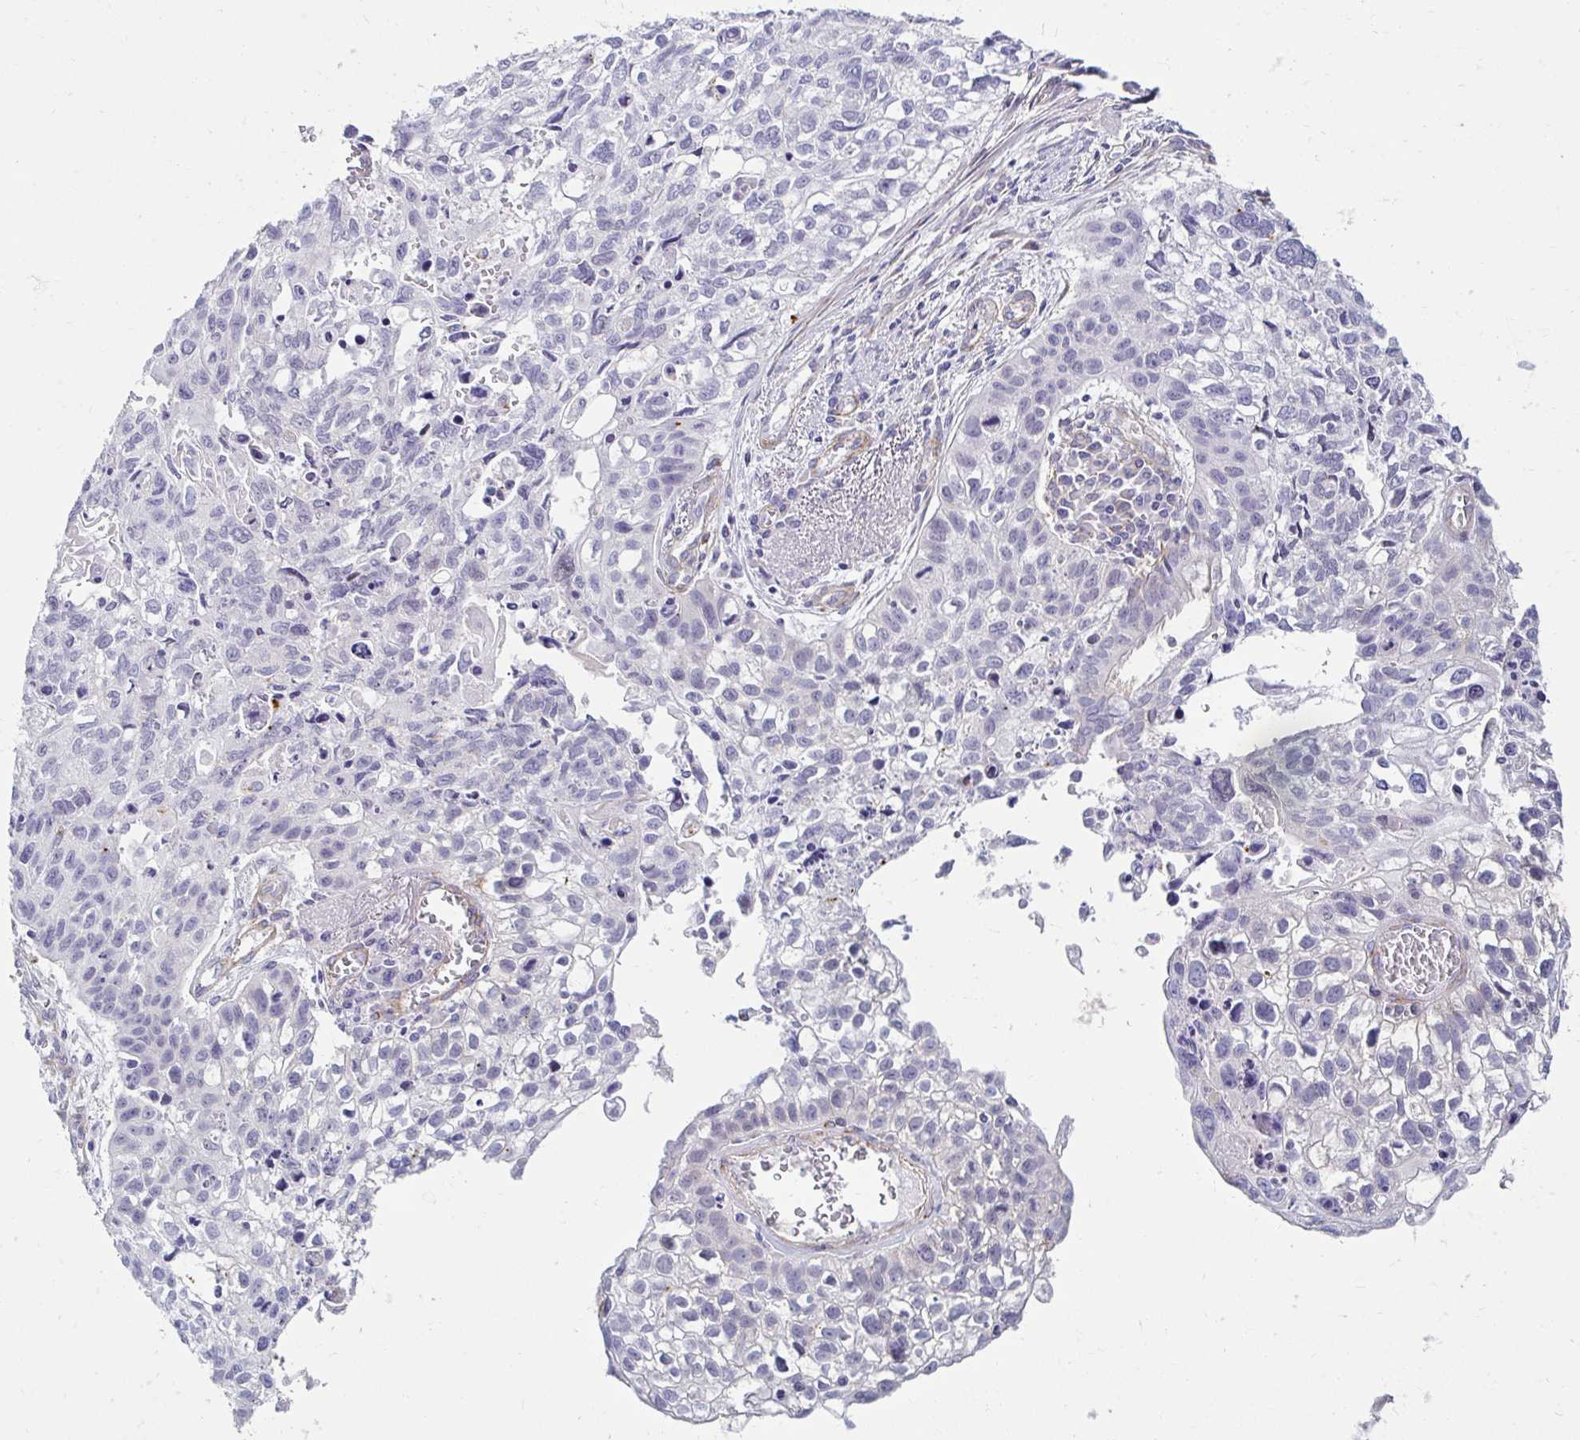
{"staining": {"intensity": "negative", "quantity": "none", "location": "none"}, "tissue": "lung cancer", "cell_type": "Tumor cells", "image_type": "cancer", "snomed": [{"axis": "morphology", "description": "Squamous cell carcinoma, NOS"}, {"axis": "topography", "description": "Lung"}], "caption": "IHC micrograph of neoplastic tissue: human squamous cell carcinoma (lung) stained with DAB (3,3'-diaminobenzidine) displays no significant protein staining in tumor cells.", "gene": "ANKRD62", "patient": {"sex": "male", "age": 74}}